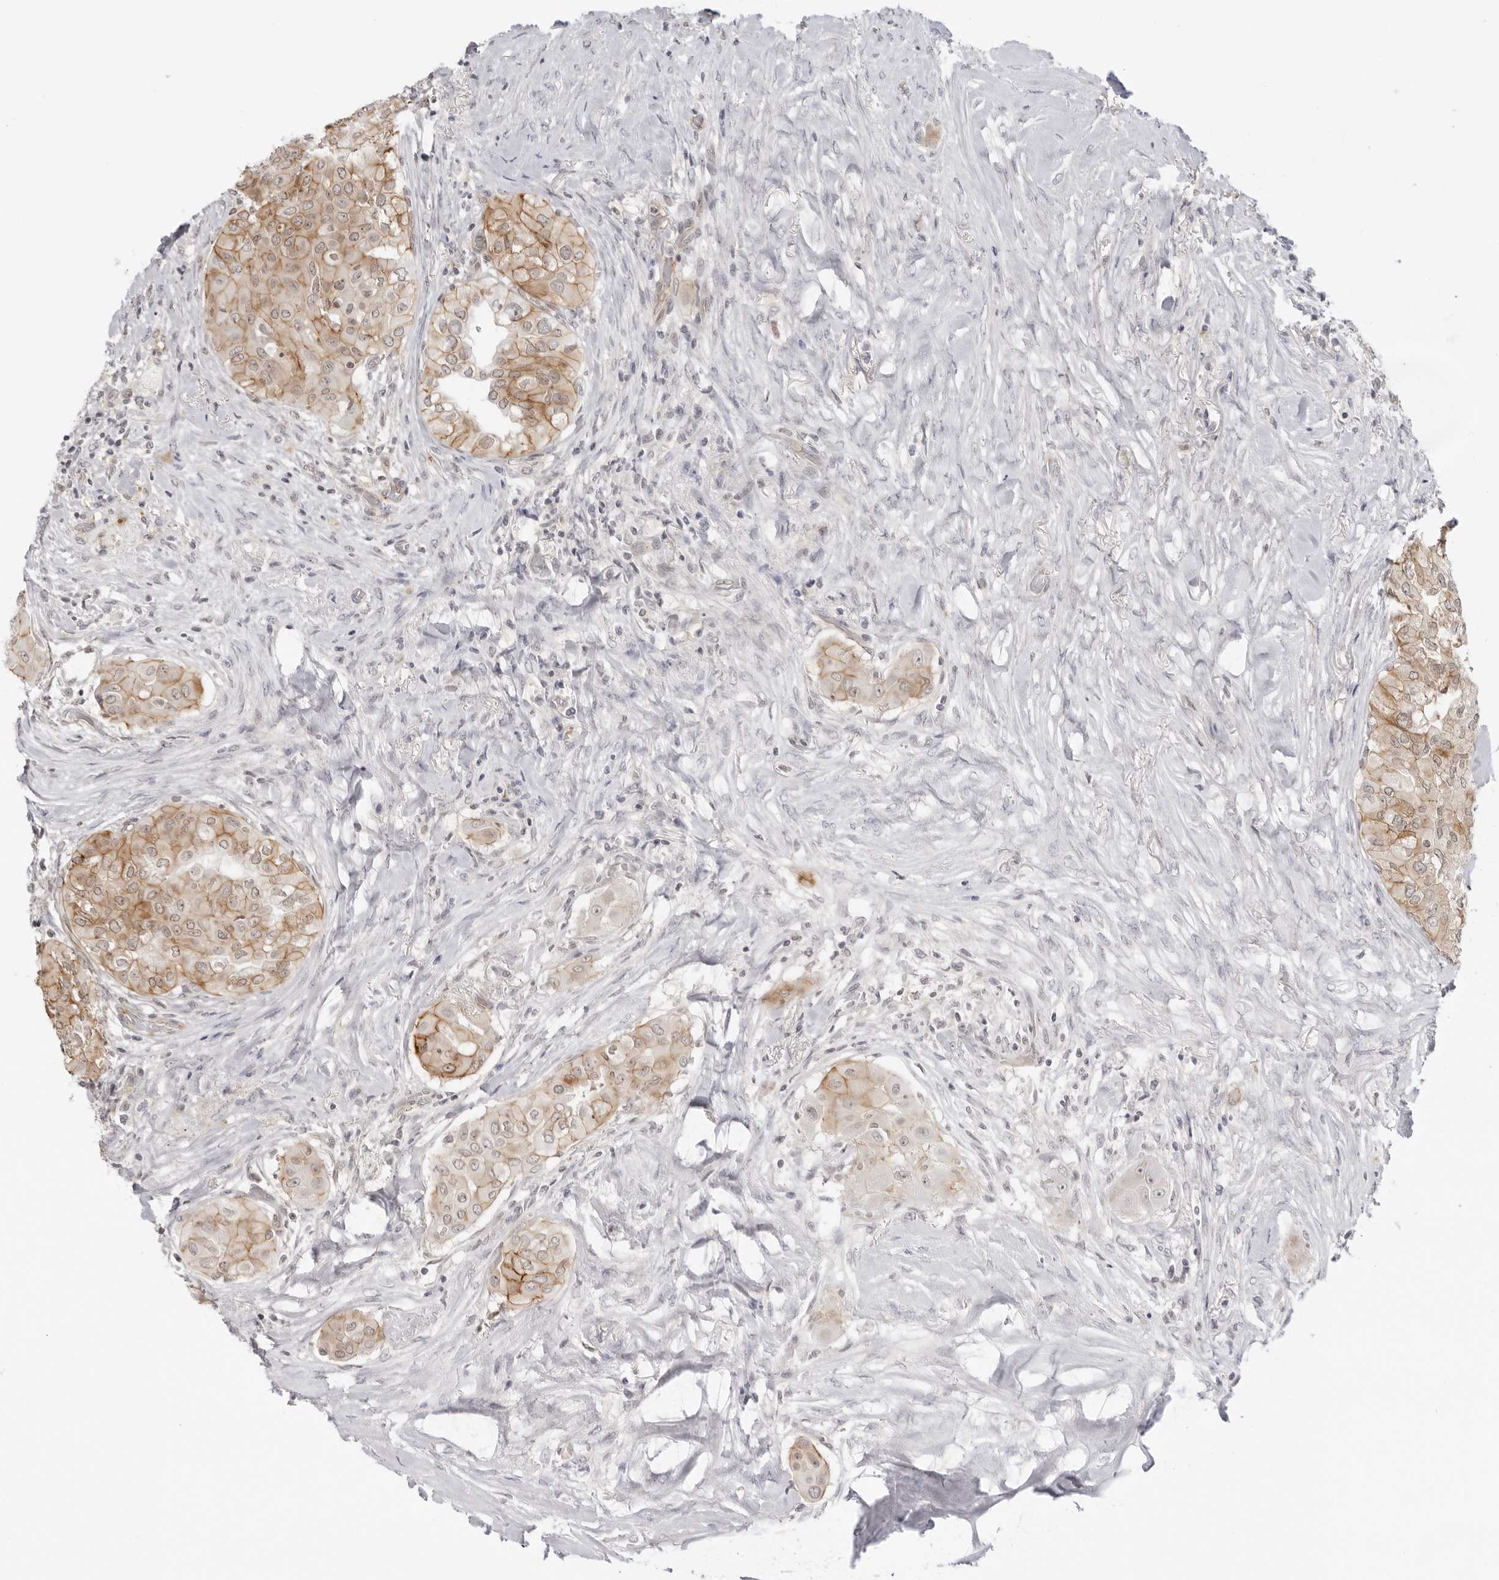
{"staining": {"intensity": "moderate", "quantity": ">75%", "location": "cytoplasmic/membranous"}, "tissue": "thyroid cancer", "cell_type": "Tumor cells", "image_type": "cancer", "snomed": [{"axis": "morphology", "description": "Papillary adenocarcinoma, NOS"}, {"axis": "topography", "description": "Thyroid gland"}], "caption": "The histopathology image displays immunohistochemical staining of thyroid cancer. There is moderate cytoplasmic/membranous staining is appreciated in about >75% of tumor cells.", "gene": "TRAPPC3", "patient": {"sex": "female", "age": 59}}